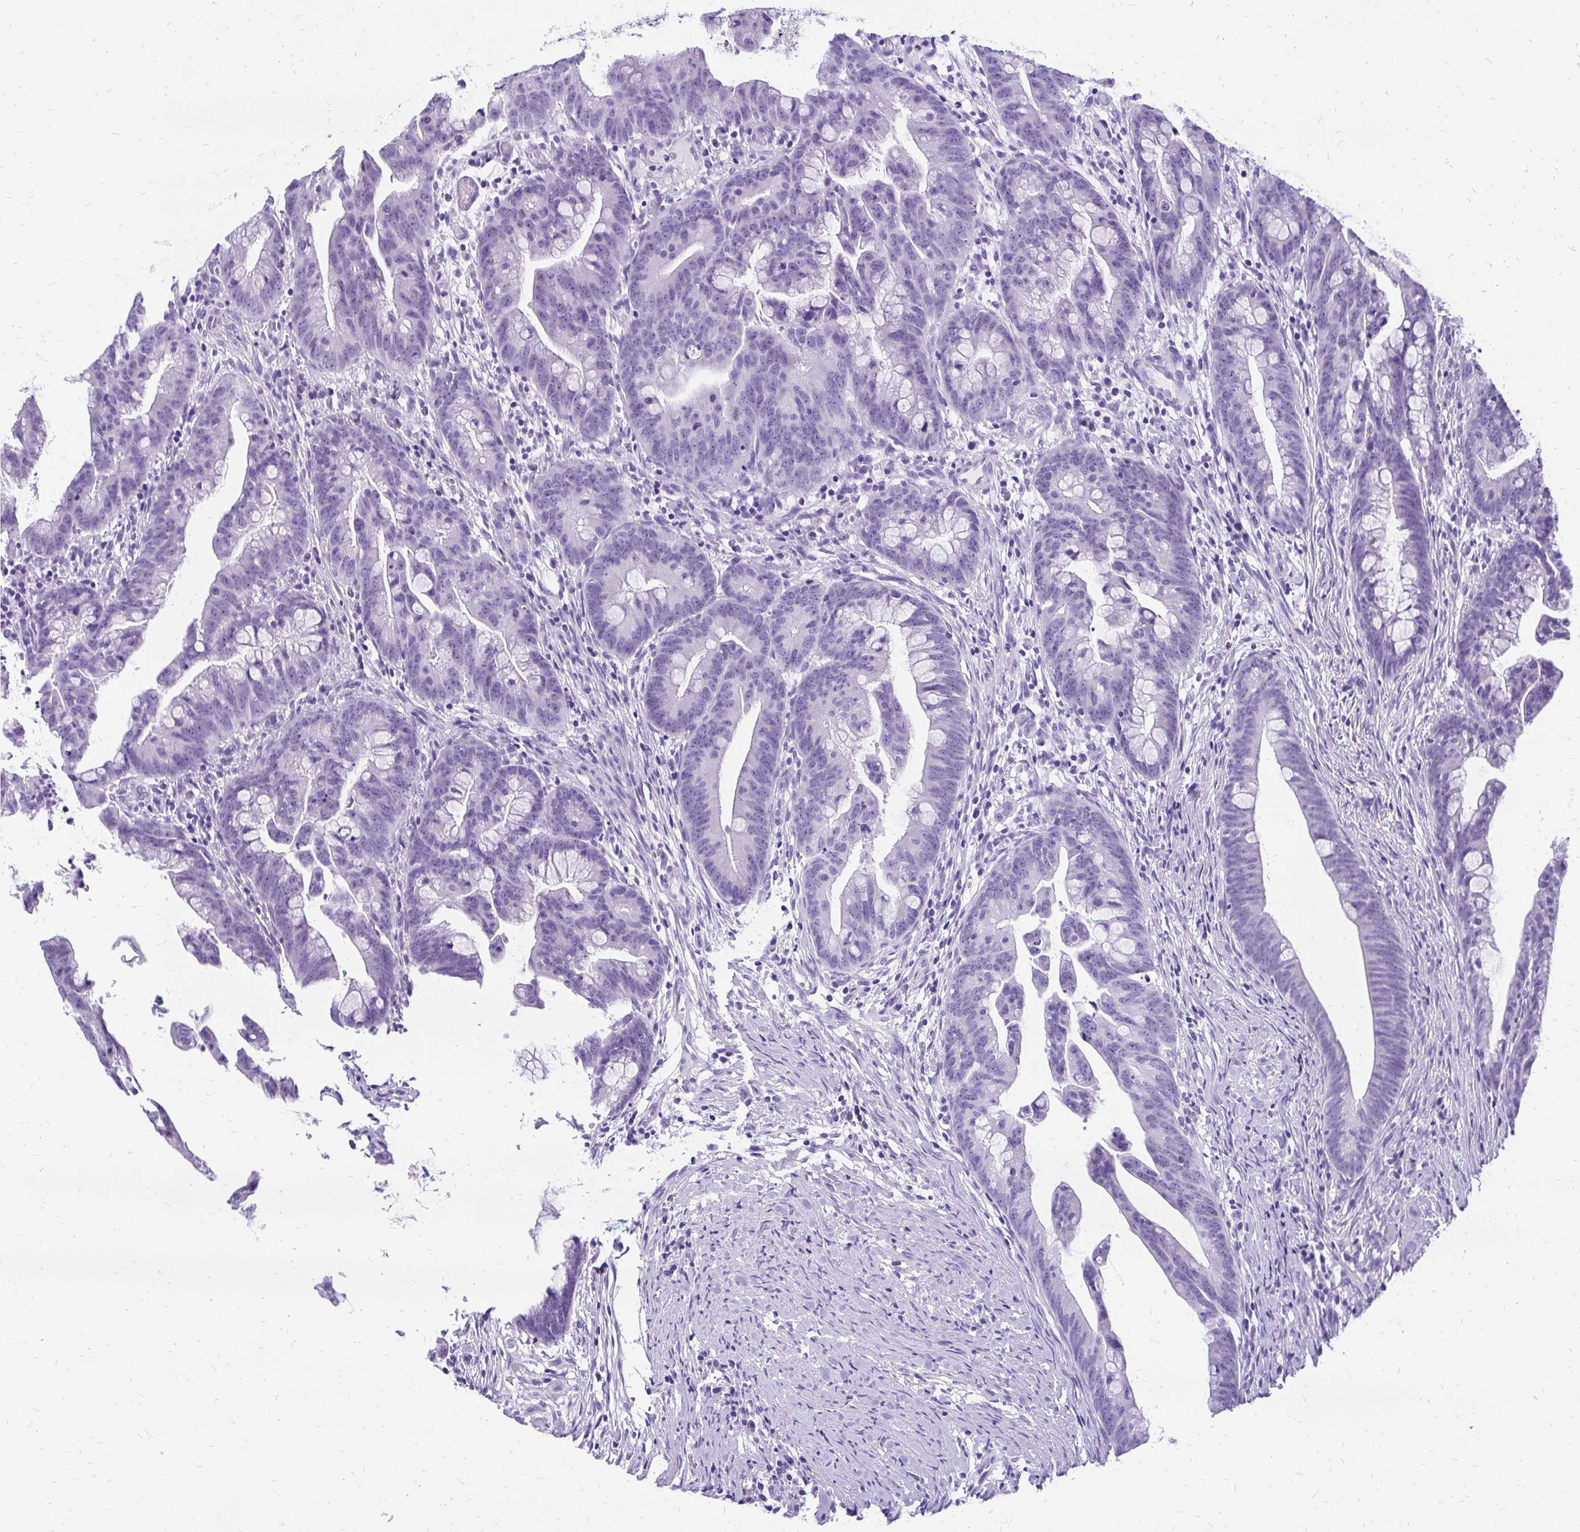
{"staining": {"intensity": "negative", "quantity": "none", "location": "none"}, "tissue": "colorectal cancer", "cell_type": "Tumor cells", "image_type": "cancer", "snomed": [{"axis": "morphology", "description": "Adenocarcinoma, NOS"}, {"axis": "topography", "description": "Colon"}], "caption": "DAB (3,3'-diaminobenzidine) immunohistochemical staining of human colorectal adenocarcinoma displays no significant staining in tumor cells.", "gene": "SLC32A1", "patient": {"sex": "male", "age": 62}}